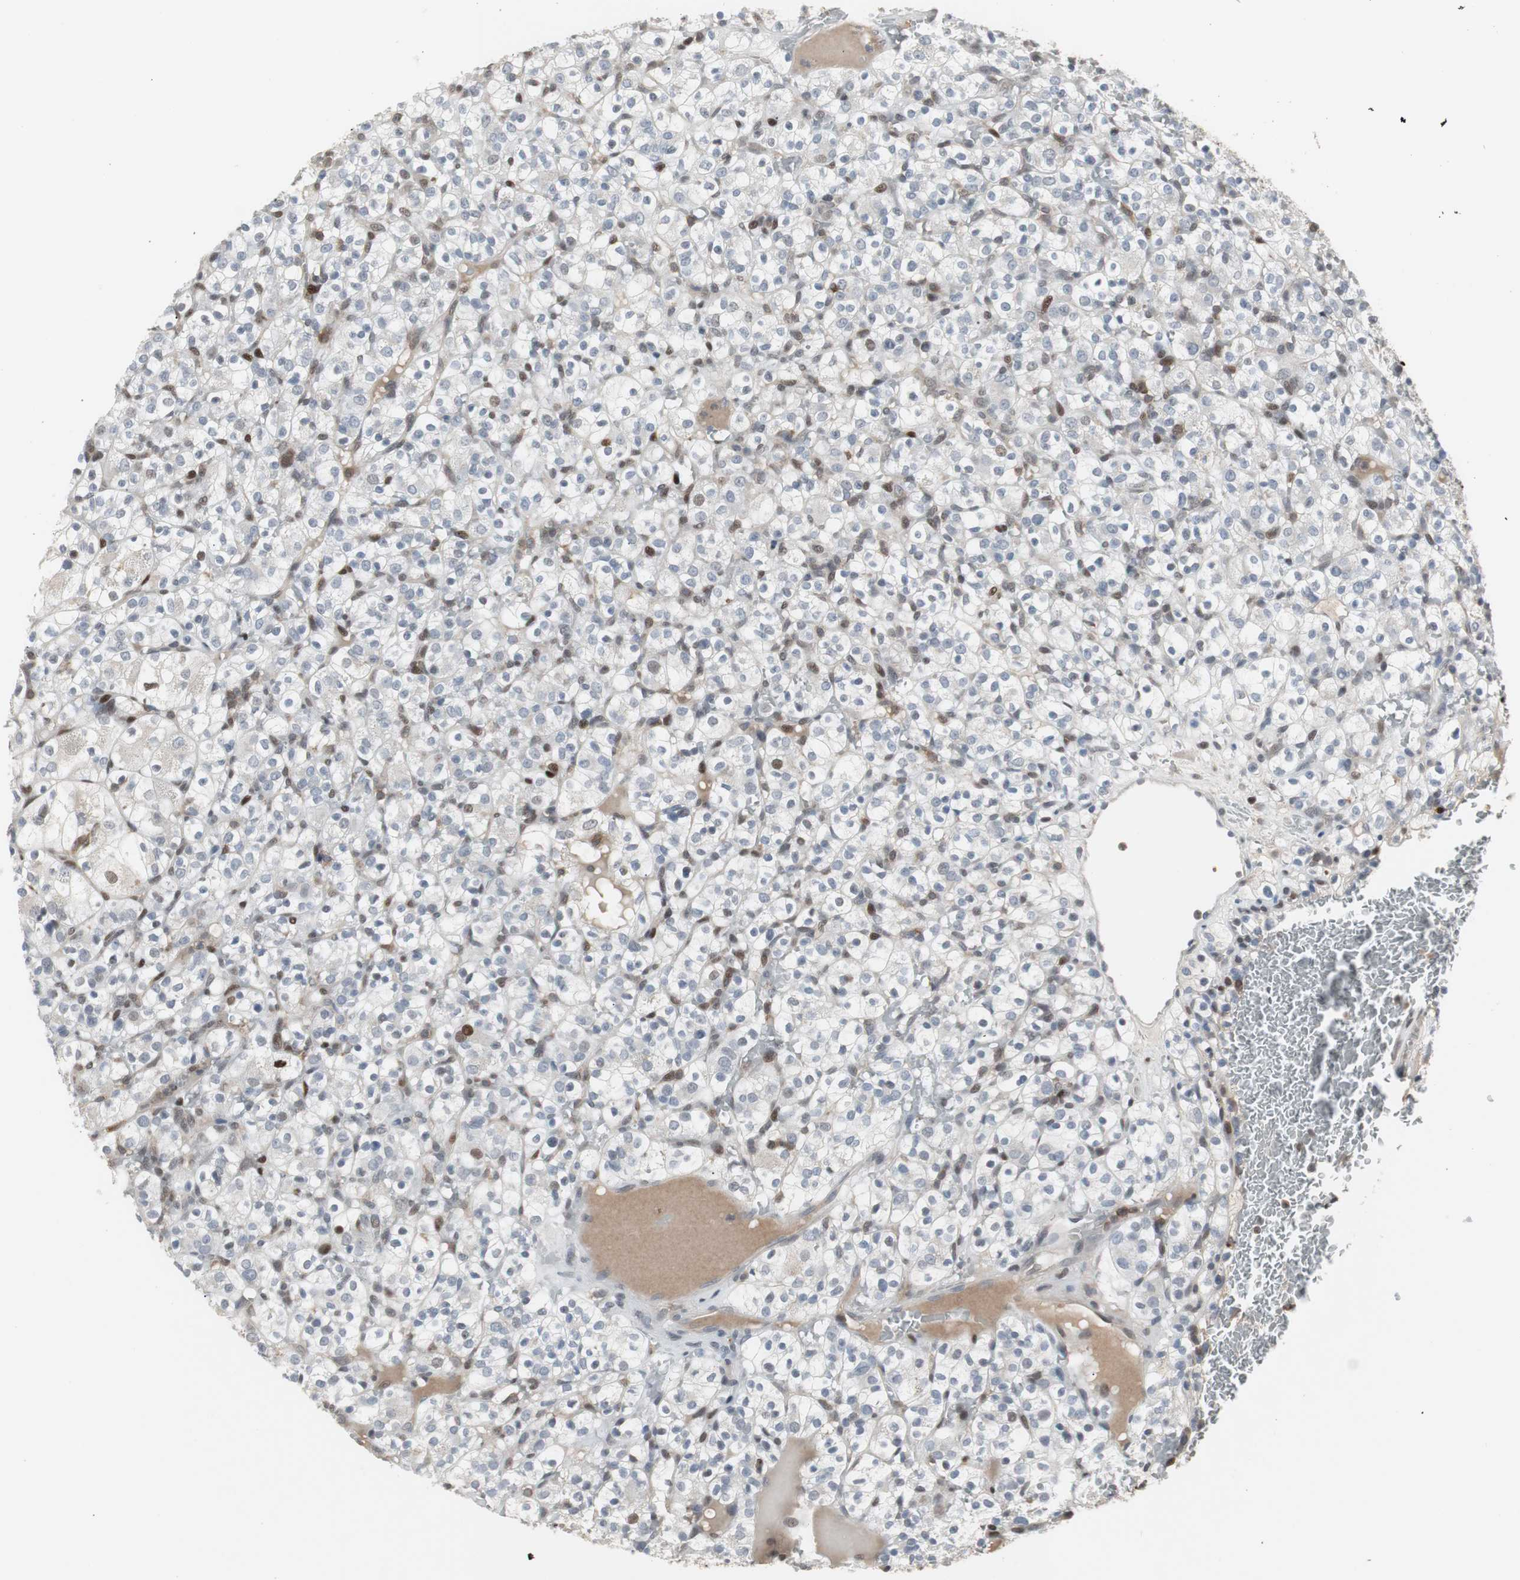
{"staining": {"intensity": "negative", "quantity": "none", "location": "none"}, "tissue": "renal cancer", "cell_type": "Tumor cells", "image_type": "cancer", "snomed": [{"axis": "morphology", "description": "Normal tissue, NOS"}, {"axis": "morphology", "description": "Adenocarcinoma, NOS"}, {"axis": "topography", "description": "Kidney"}], "caption": "This is an IHC photomicrograph of renal cancer. There is no staining in tumor cells.", "gene": "GRK2", "patient": {"sex": "female", "age": 72}}